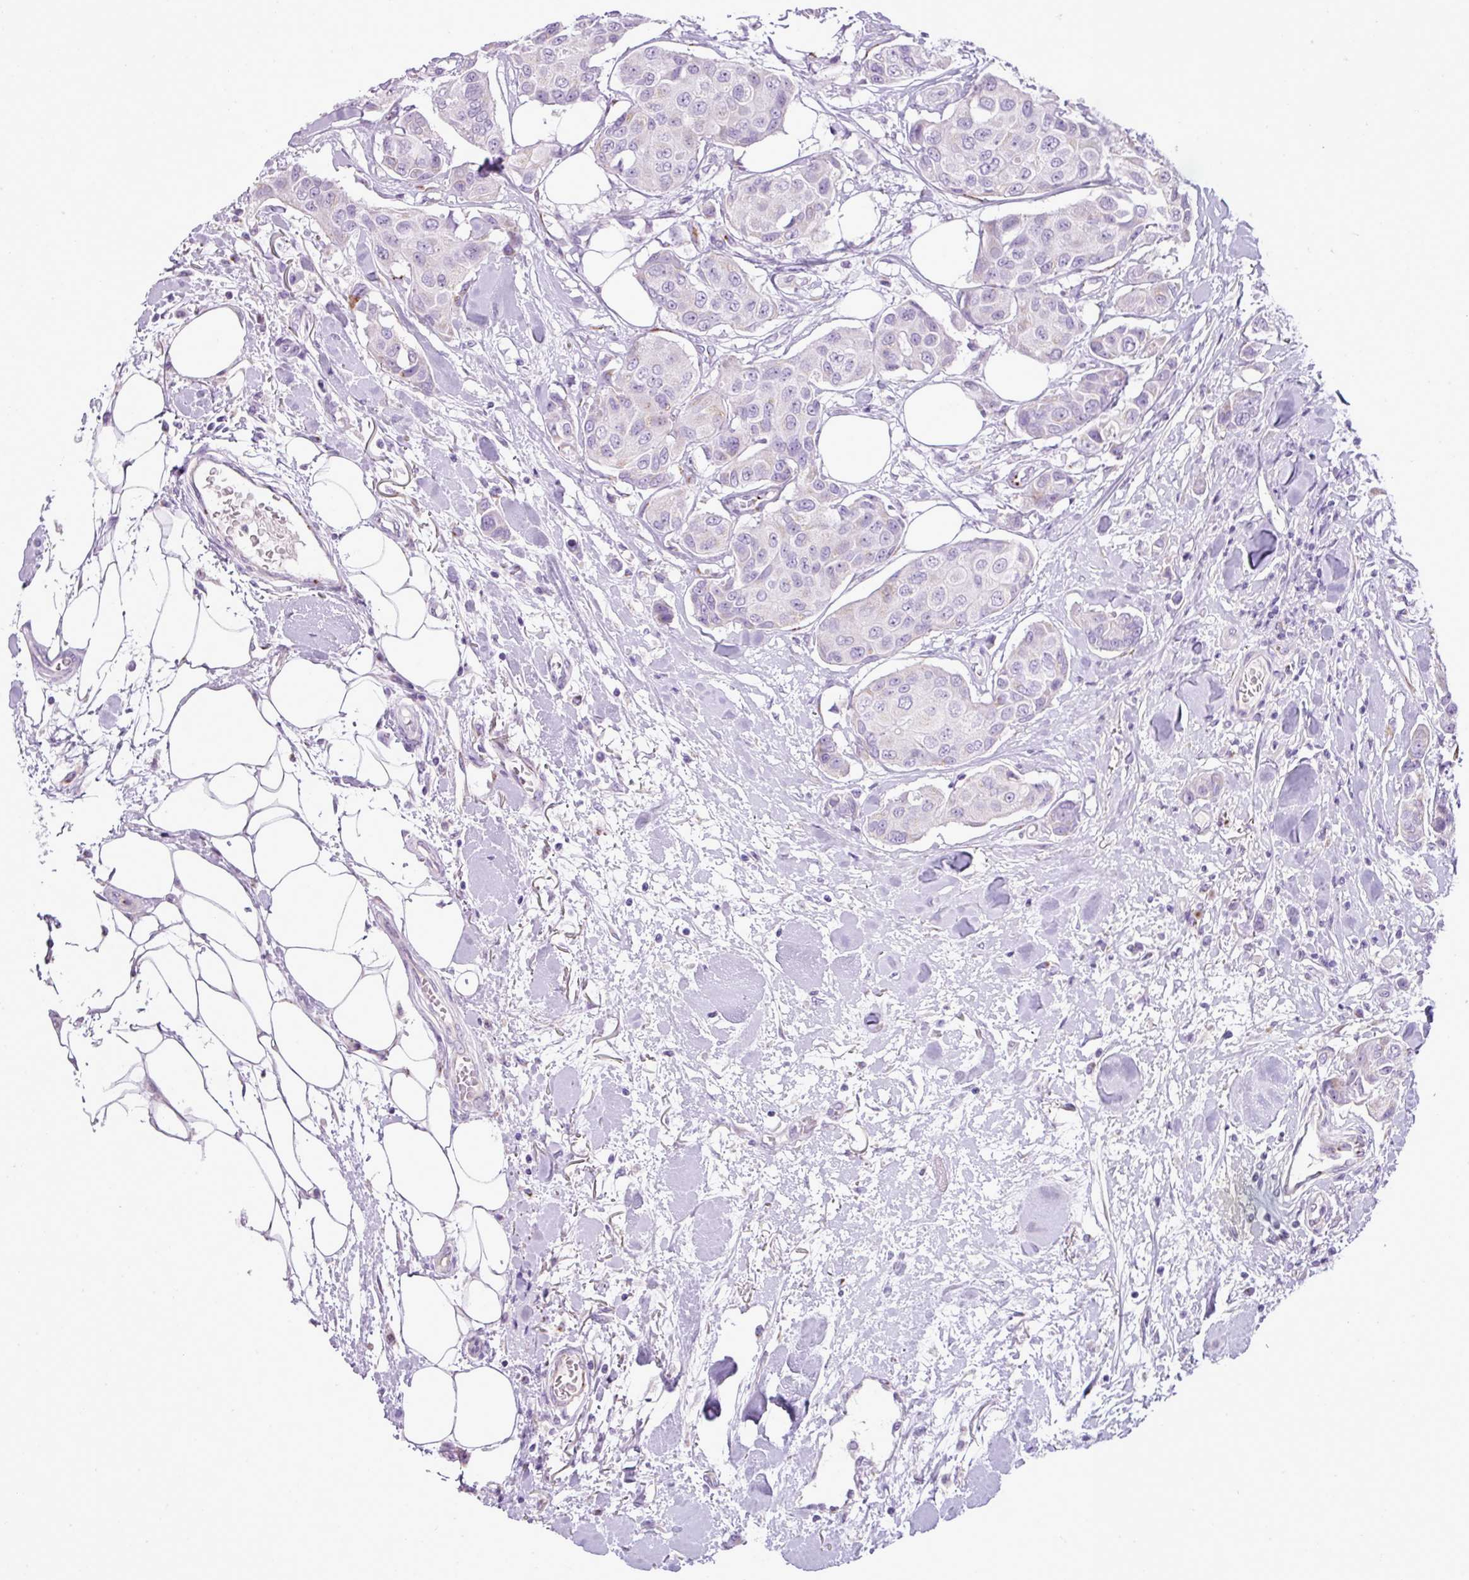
{"staining": {"intensity": "negative", "quantity": "none", "location": "none"}, "tissue": "breast cancer", "cell_type": "Tumor cells", "image_type": "cancer", "snomed": [{"axis": "morphology", "description": "Duct carcinoma"}, {"axis": "topography", "description": "Breast"}, {"axis": "topography", "description": "Lymph node"}], "caption": "IHC of human breast intraductal carcinoma exhibits no staining in tumor cells. (DAB (3,3'-diaminobenzidine) immunohistochemistry with hematoxylin counter stain).", "gene": "FAM43A", "patient": {"sex": "female", "age": 80}}